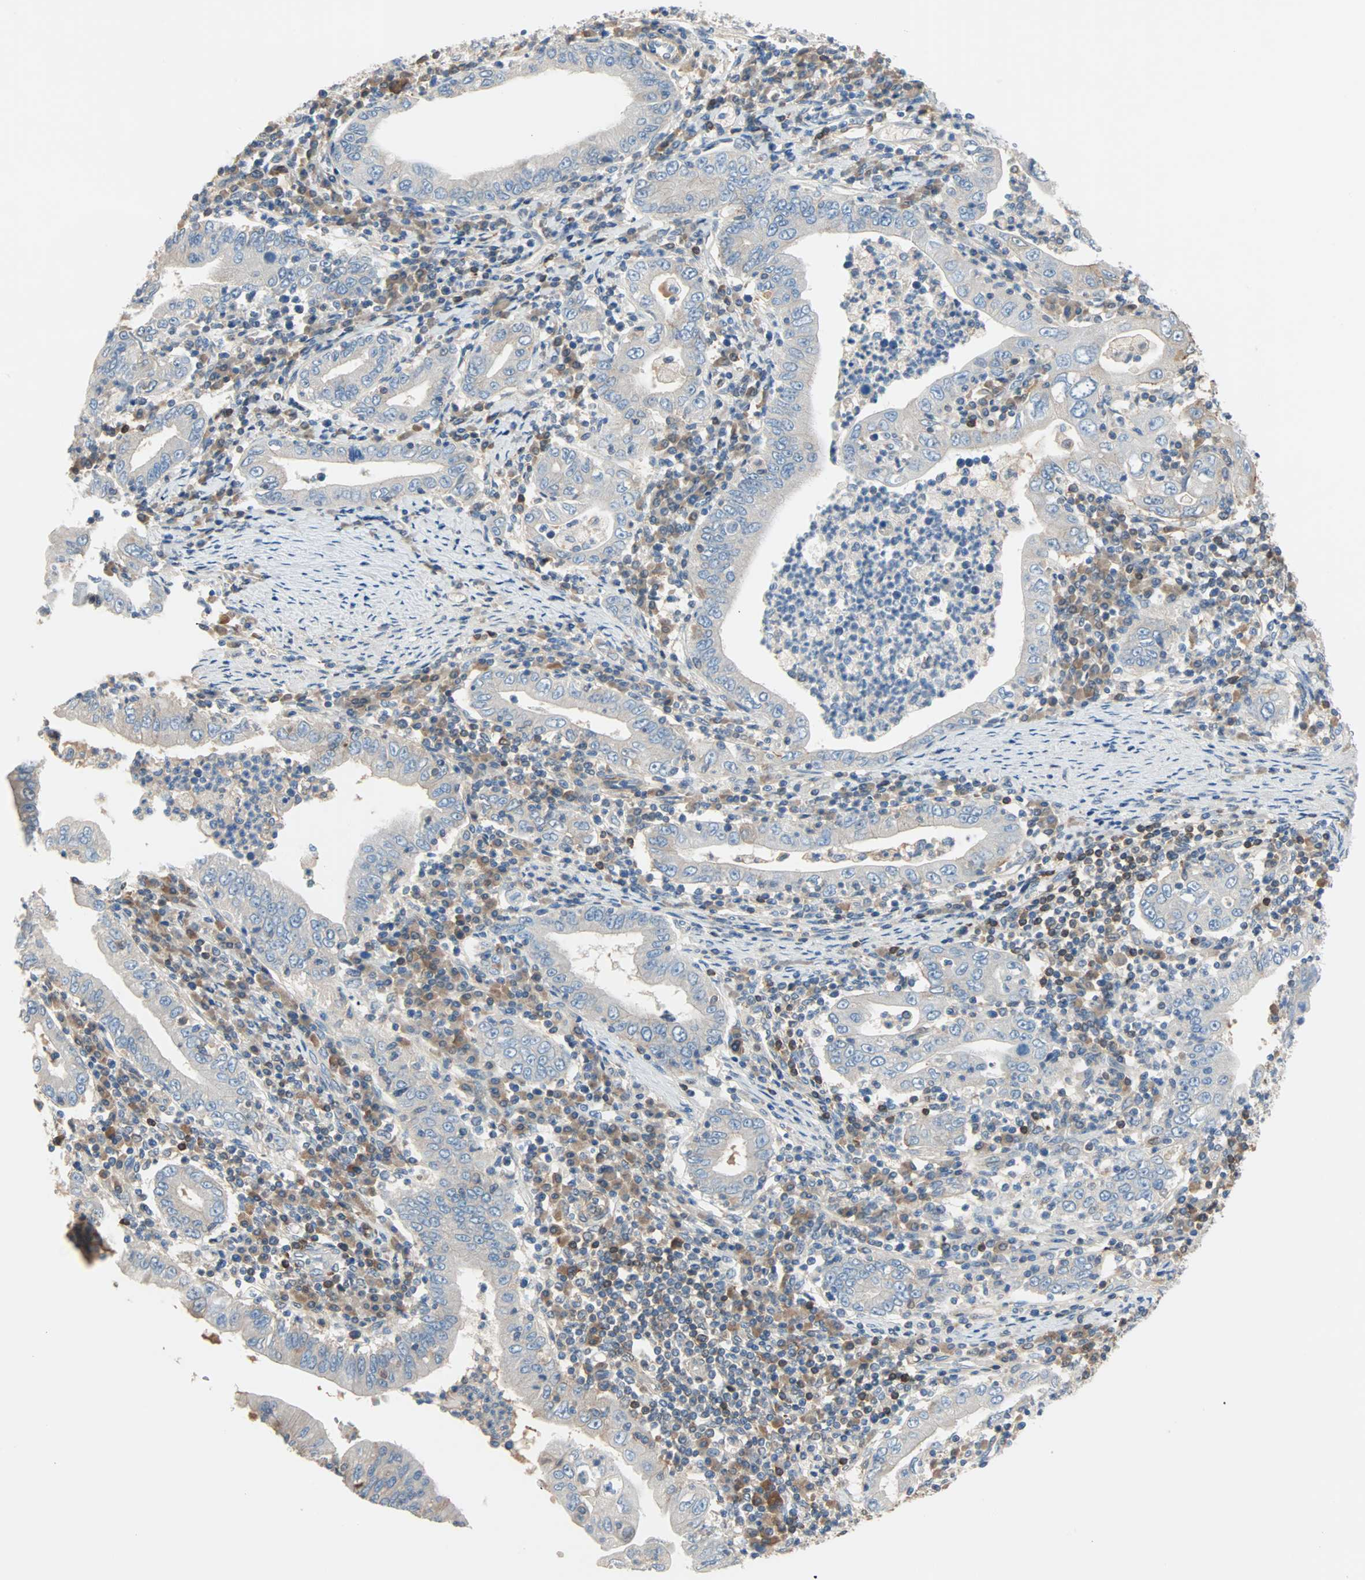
{"staining": {"intensity": "weak", "quantity": "<25%", "location": "cytoplasmic/membranous"}, "tissue": "stomach cancer", "cell_type": "Tumor cells", "image_type": "cancer", "snomed": [{"axis": "morphology", "description": "Normal tissue, NOS"}, {"axis": "morphology", "description": "Adenocarcinoma, NOS"}, {"axis": "topography", "description": "Esophagus"}, {"axis": "topography", "description": "Stomach, upper"}, {"axis": "topography", "description": "Peripheral nerve tissue"}], "caption": "High power microscopy photomicrograph of an immunohistochemistry histopathology image of adenocarcinoma (stomach), revealing no significant staining in tumor cells.", "gene": "TNFRSF12A", "patient": {"sex": "male", "age": 62}}